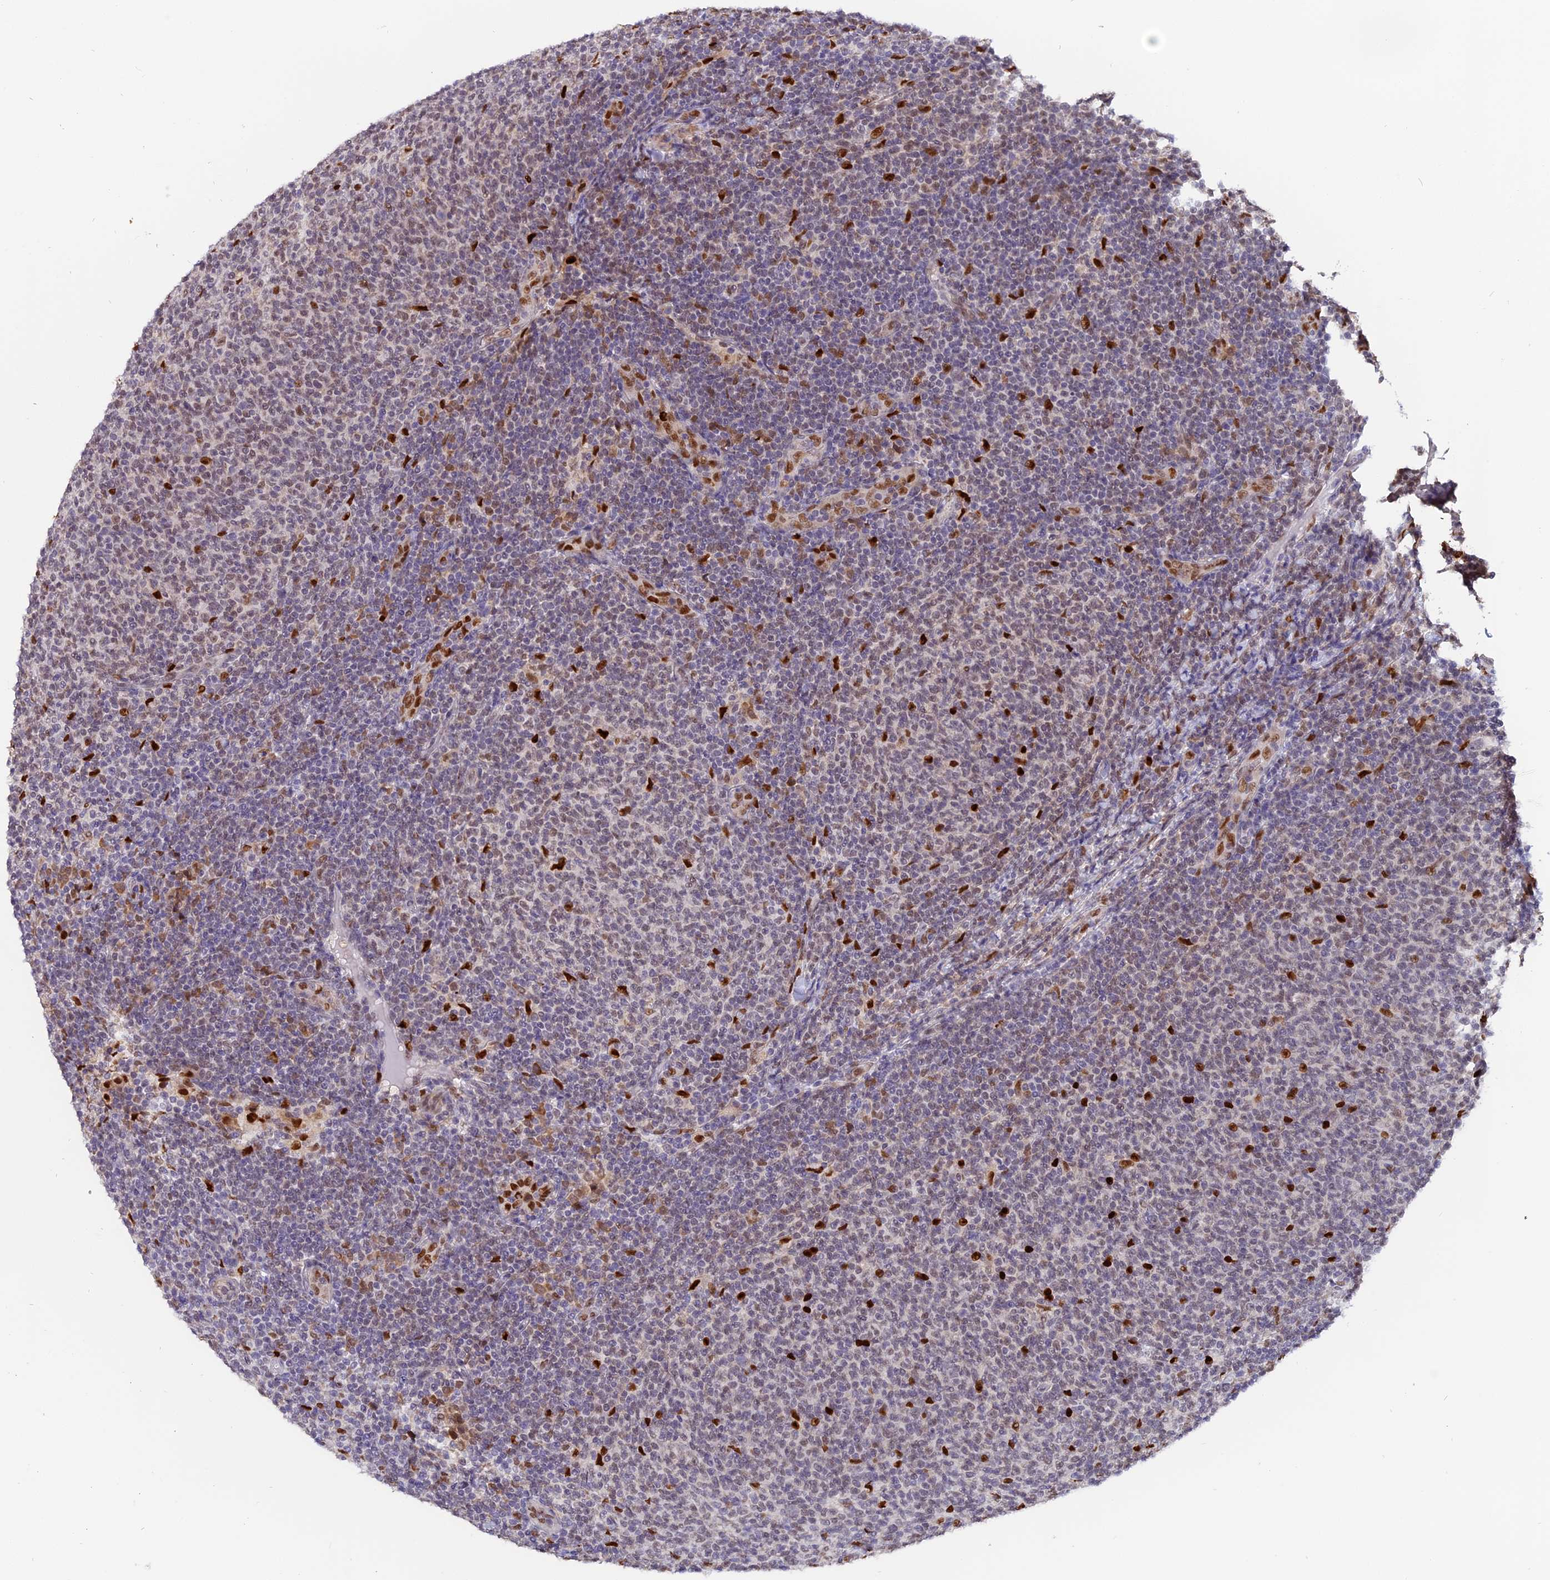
{"staining": {"intensity": "weak", "quantity": "25%-75%", "location": "nuclear"}, "tissue": "lymphoma", "cell_type": "Tumor cells", "image_type": "cancer", "snomed": [{"axis": "morphology", "description": "Malignant lymphoma, non-Hodgkin's type, Low grade"}, {"axis": "topography", "description": "Lymph node"}], "caption": "Malignant lymphoma, non-Hodgkin's type (low-grade) stained with a protein marker shows weak staining in tumor cells.", "gene": "FAM118B", "patient": {"sex": "male", "age": 66}}